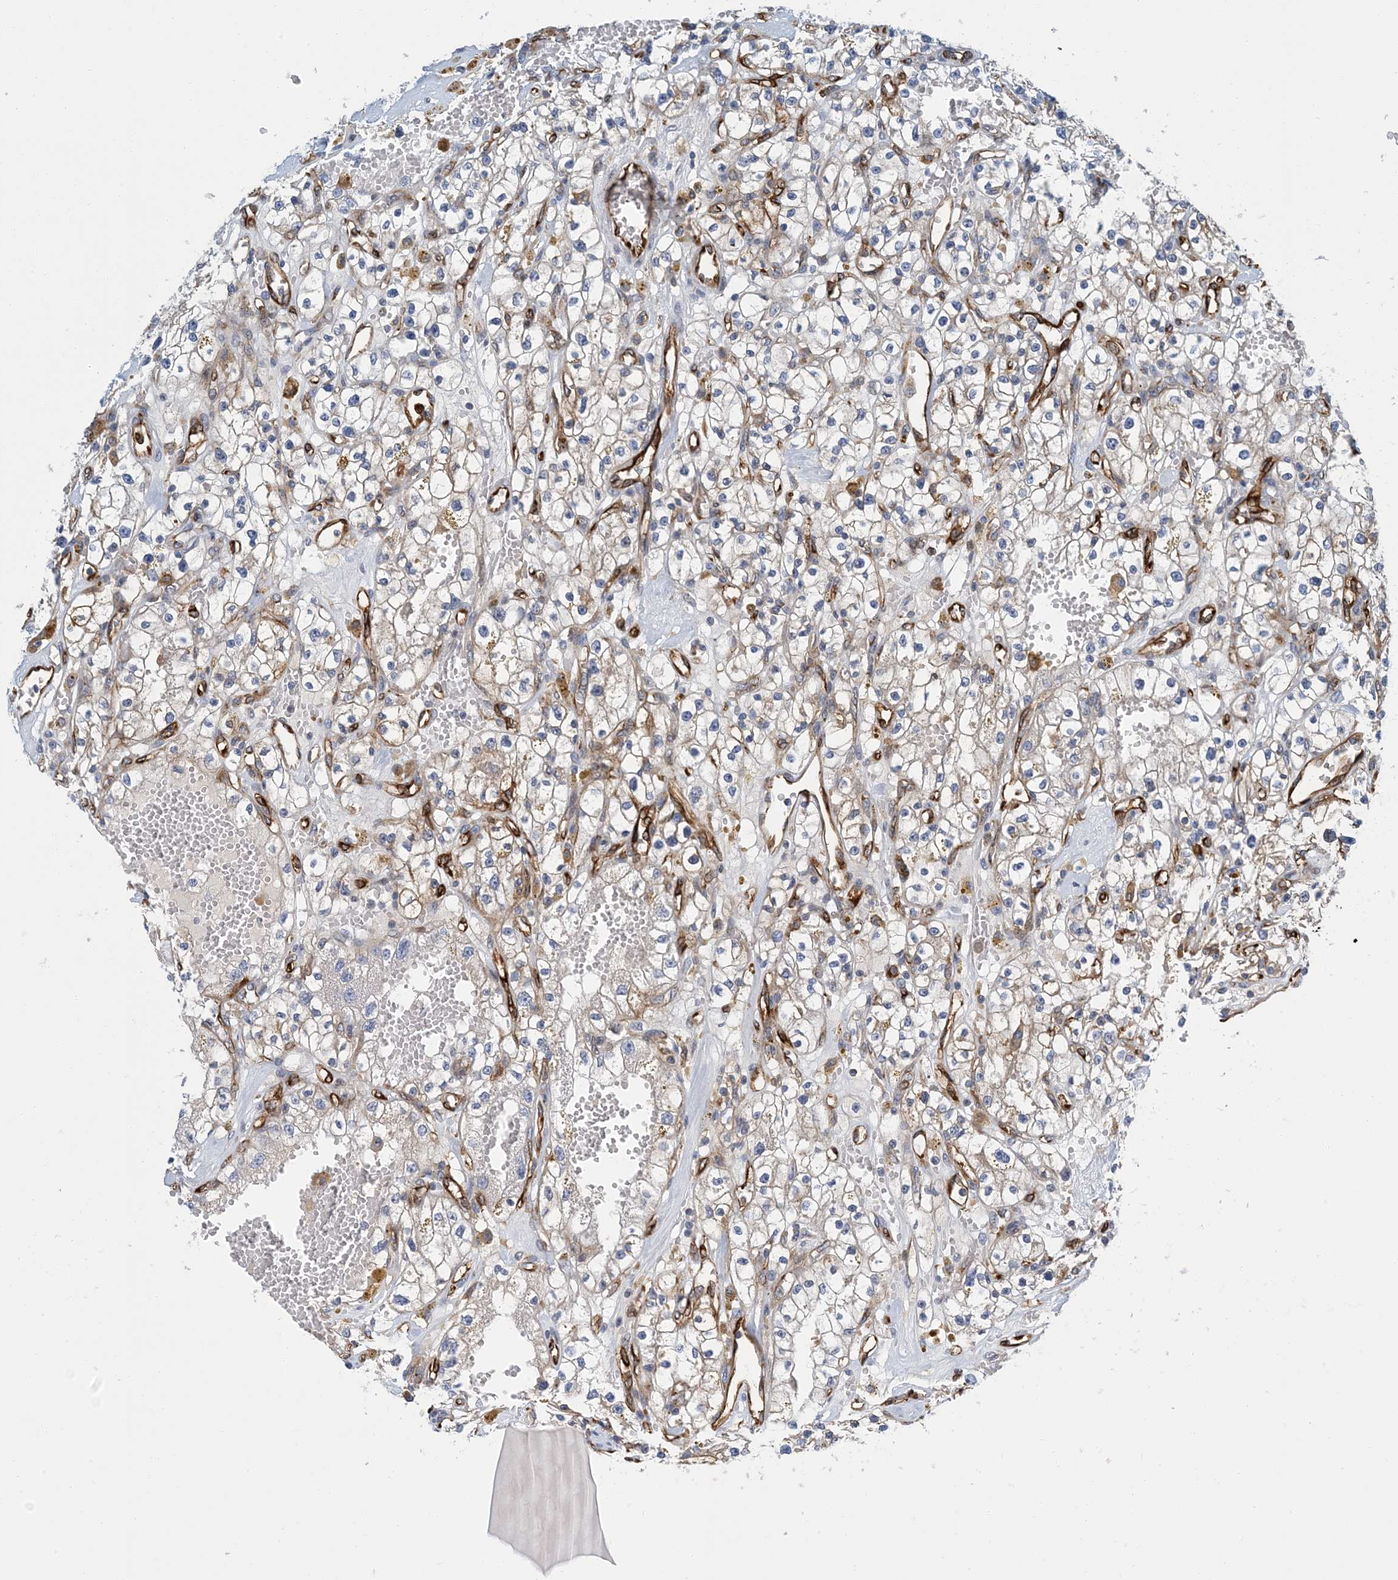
{"staining": {"intensity": "weak", "quantity": "<25%", "location": "cytoplasmic/membranous"}, "tissue": "renal cancer", "cell_type": "Tumor cells", "image_type": "cancer", "snomed": [{"axis": "morphology", "description": "Adenocarcinoma, NOS"}, {"axis": "topography", "description": "Kidney"}], "caption": "DAB (3,3'-diaminobenzidine) immunohistochemical staining of adenocarcinoma (renal) demonstrates no significant expression in tumor cells. Nuclei are stained in blue.", "gene": "PCDHA2", "patient": {"sex": "male", "age": 56}}